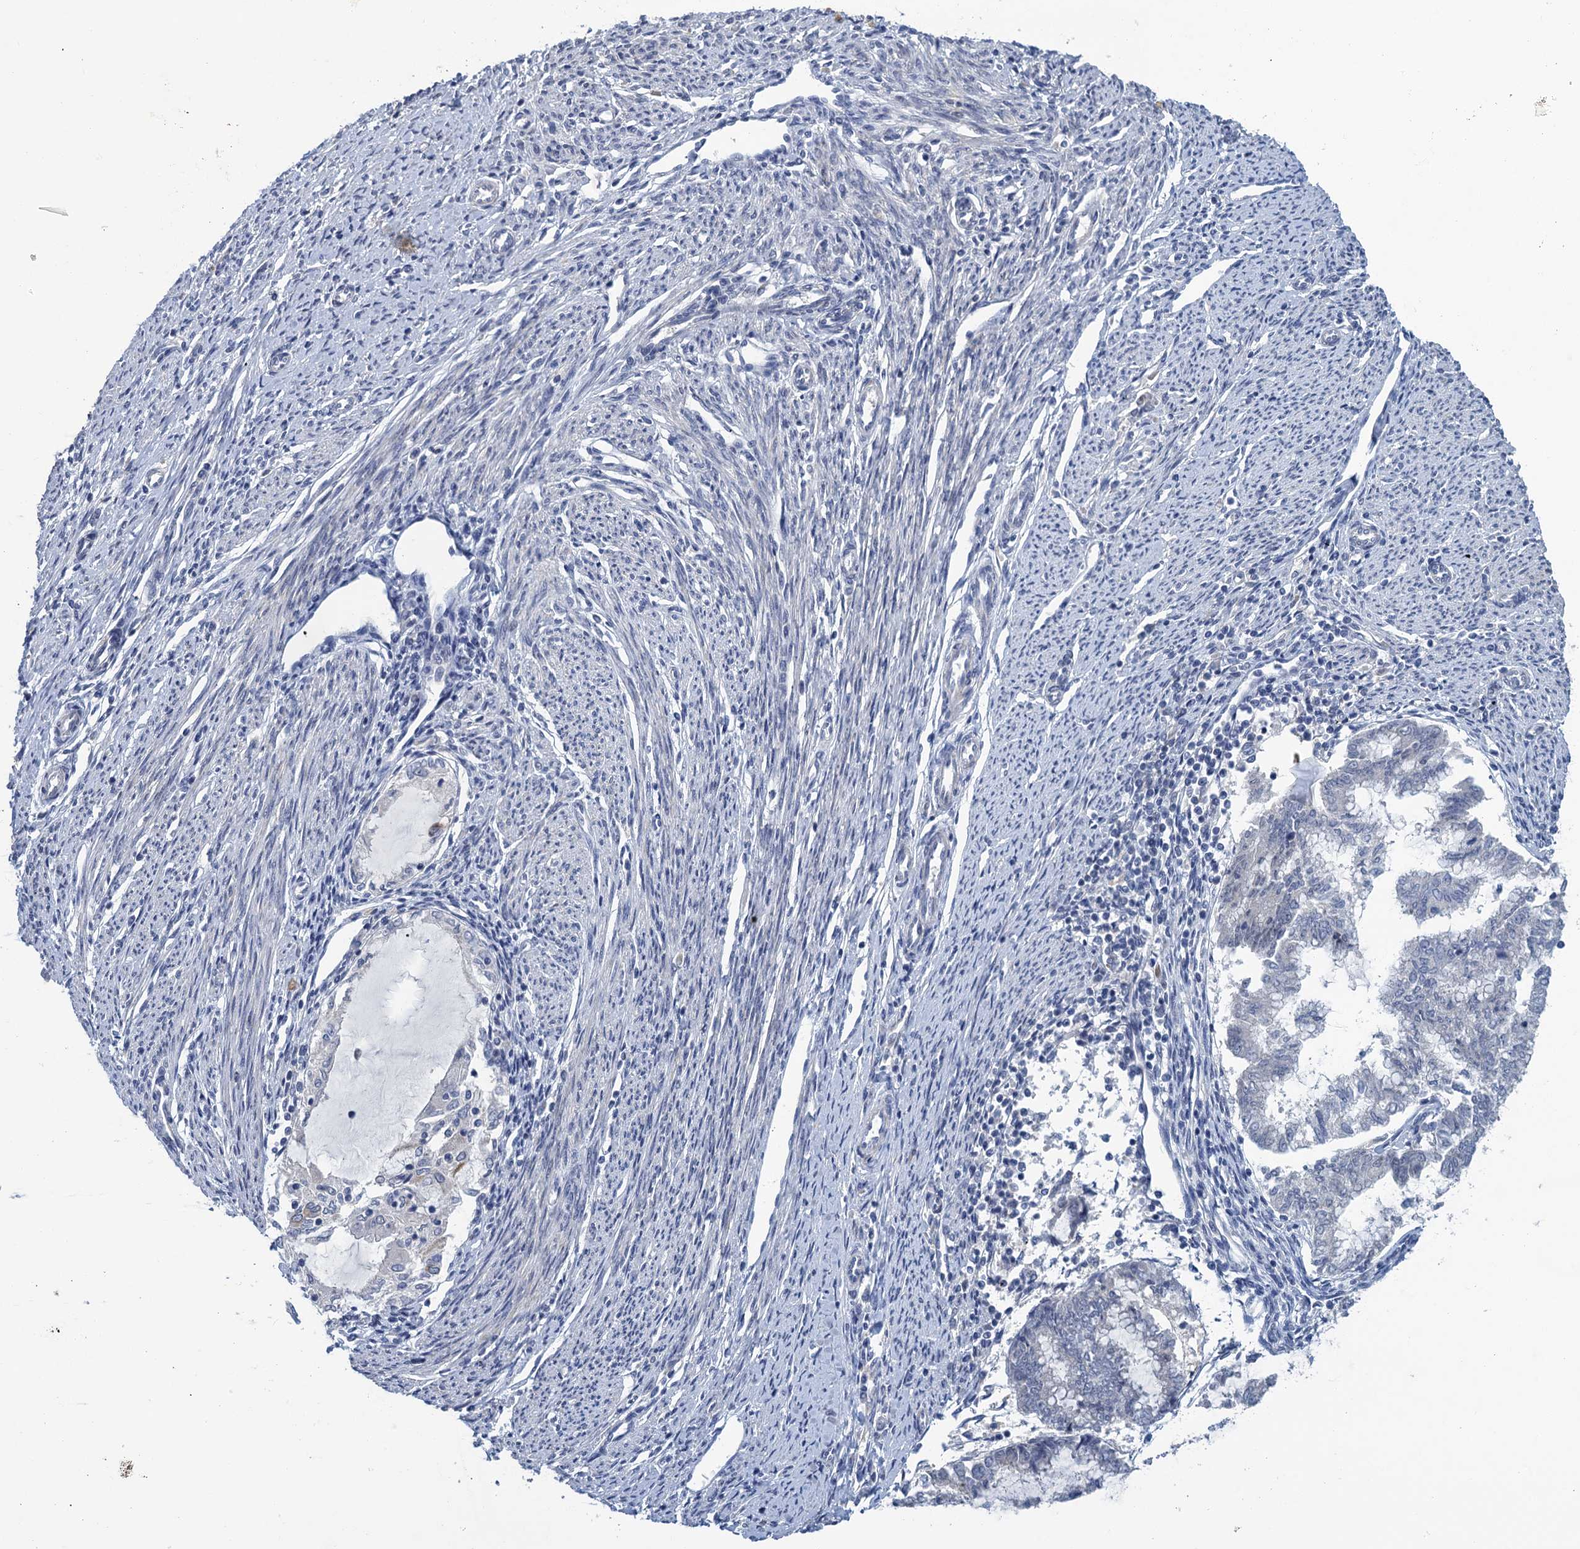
{"staining": {"intensity": "negative", "quantity": "none", "location": "none"}, "tissue": "endometrial cancer", "cell_type": "Tumor cells", "image_type": "cancer", "snomed": [{"axis": "morphology", "description": "Adenocarcinoma, NOS"}, {"axis": "topography", "description": "Endometrium"}], "caption": "The IHC histopathology image has no significant staining in tumor cells of endometrial cancer (adenocarcinoma) tissue. (DAB immunohistochemistry (IHC) visualized using brightfield microscopy, high magnification).", "gene": "MRFAP1", "patient": {"sex": "female", "age": 79}}